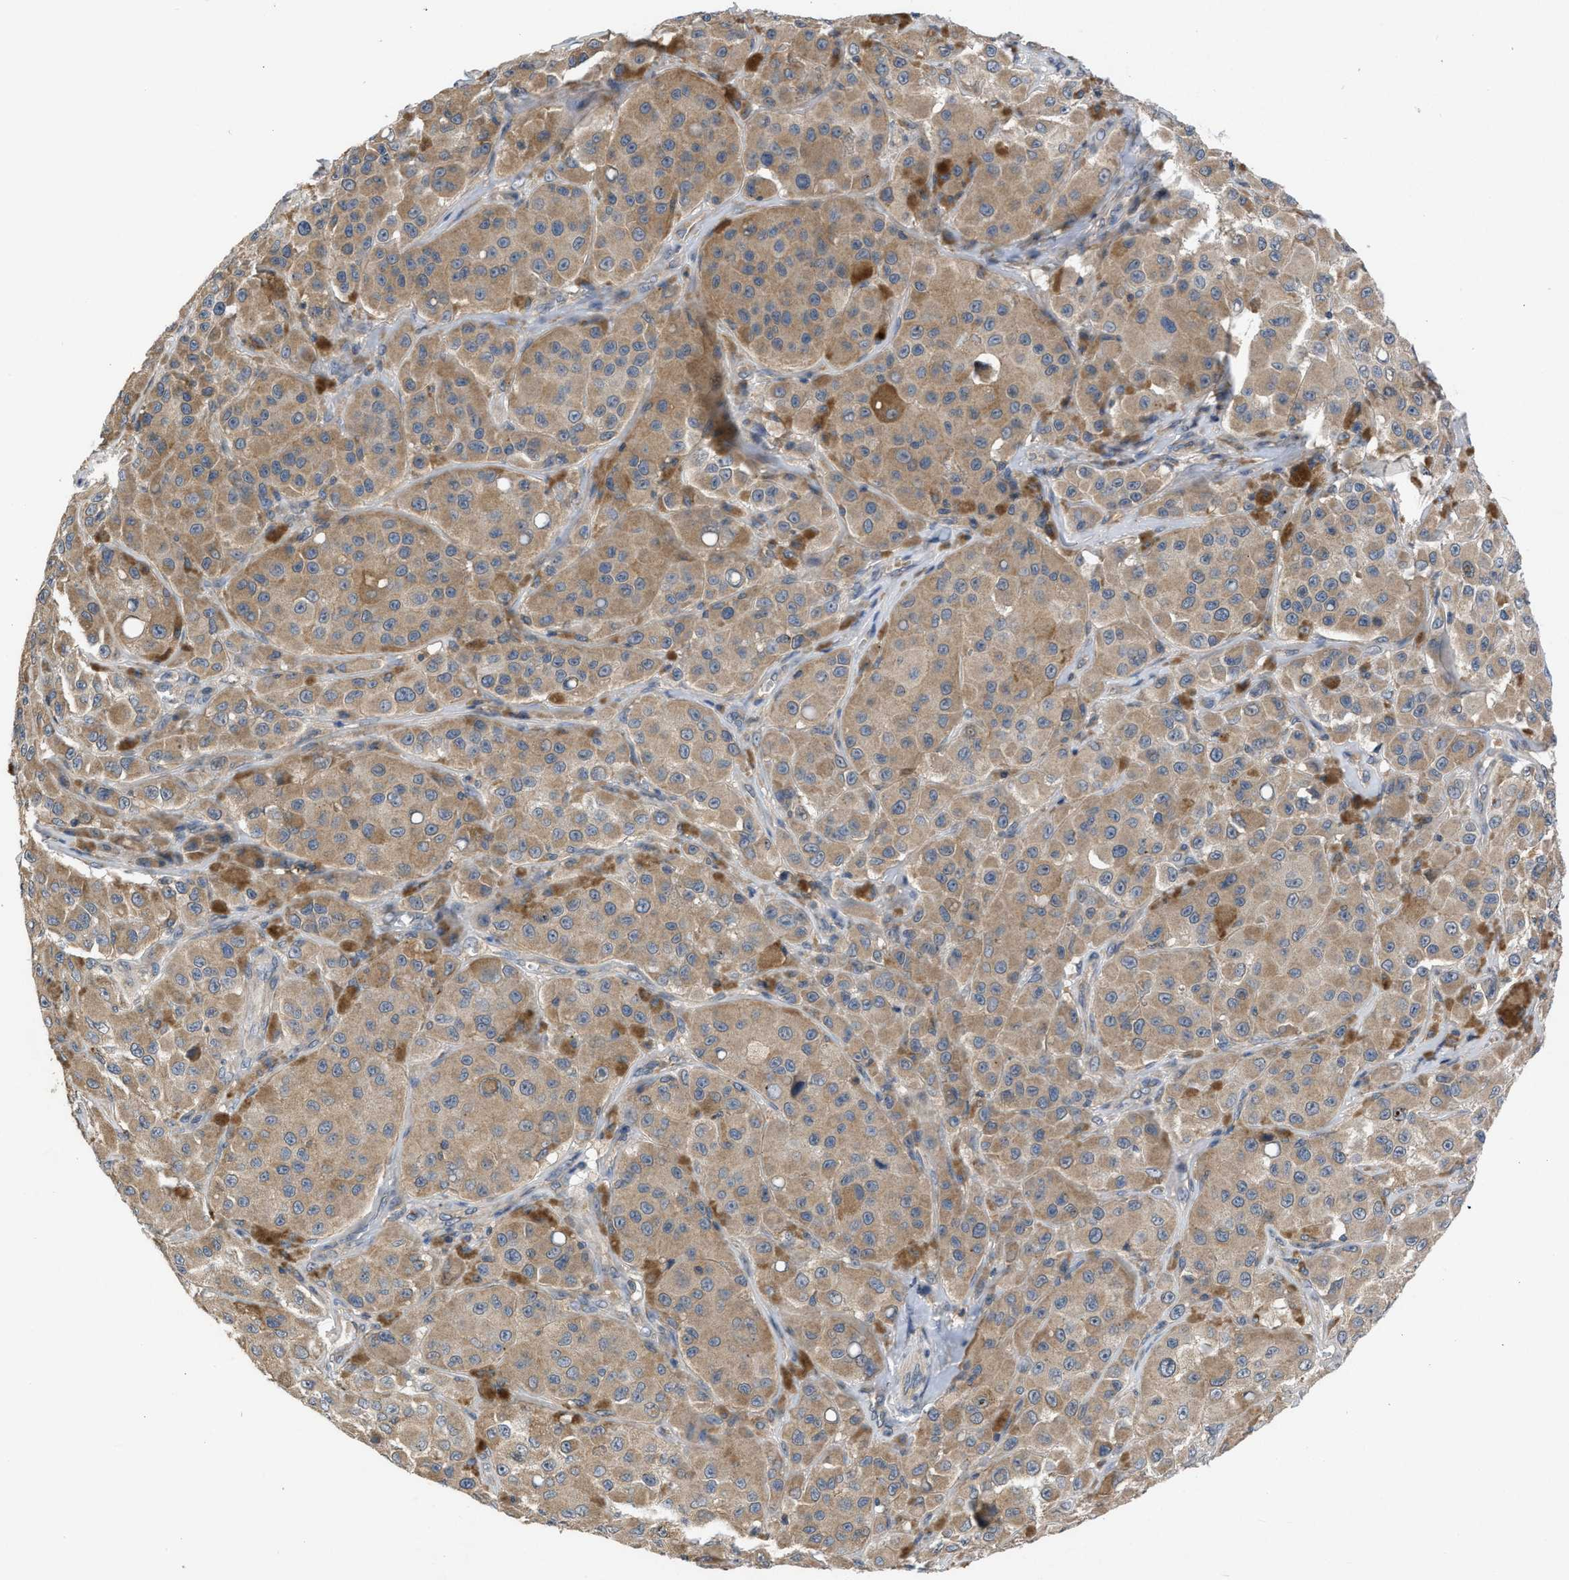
{"staining": {"intensity": "moderate", "quantity": ">75%", "location": "cytoplasmic/membranous"}, "tissue": "melanoma", "cell_type": "Tumor cells", "image_type": "cancer", "snomed": [{"axis": "morphology", "description": "Malignant melanoma, NOS"}, {"axis": "topography", "description": "Skin"}], "caption": "This is an image of immunohistochemistry staining of melanoma, which shows moderate positivity in the cytoplasmic/membranous of tumor cells.", "gene": "VPS4A", "patient": {"sex": "male", "age": 84}}